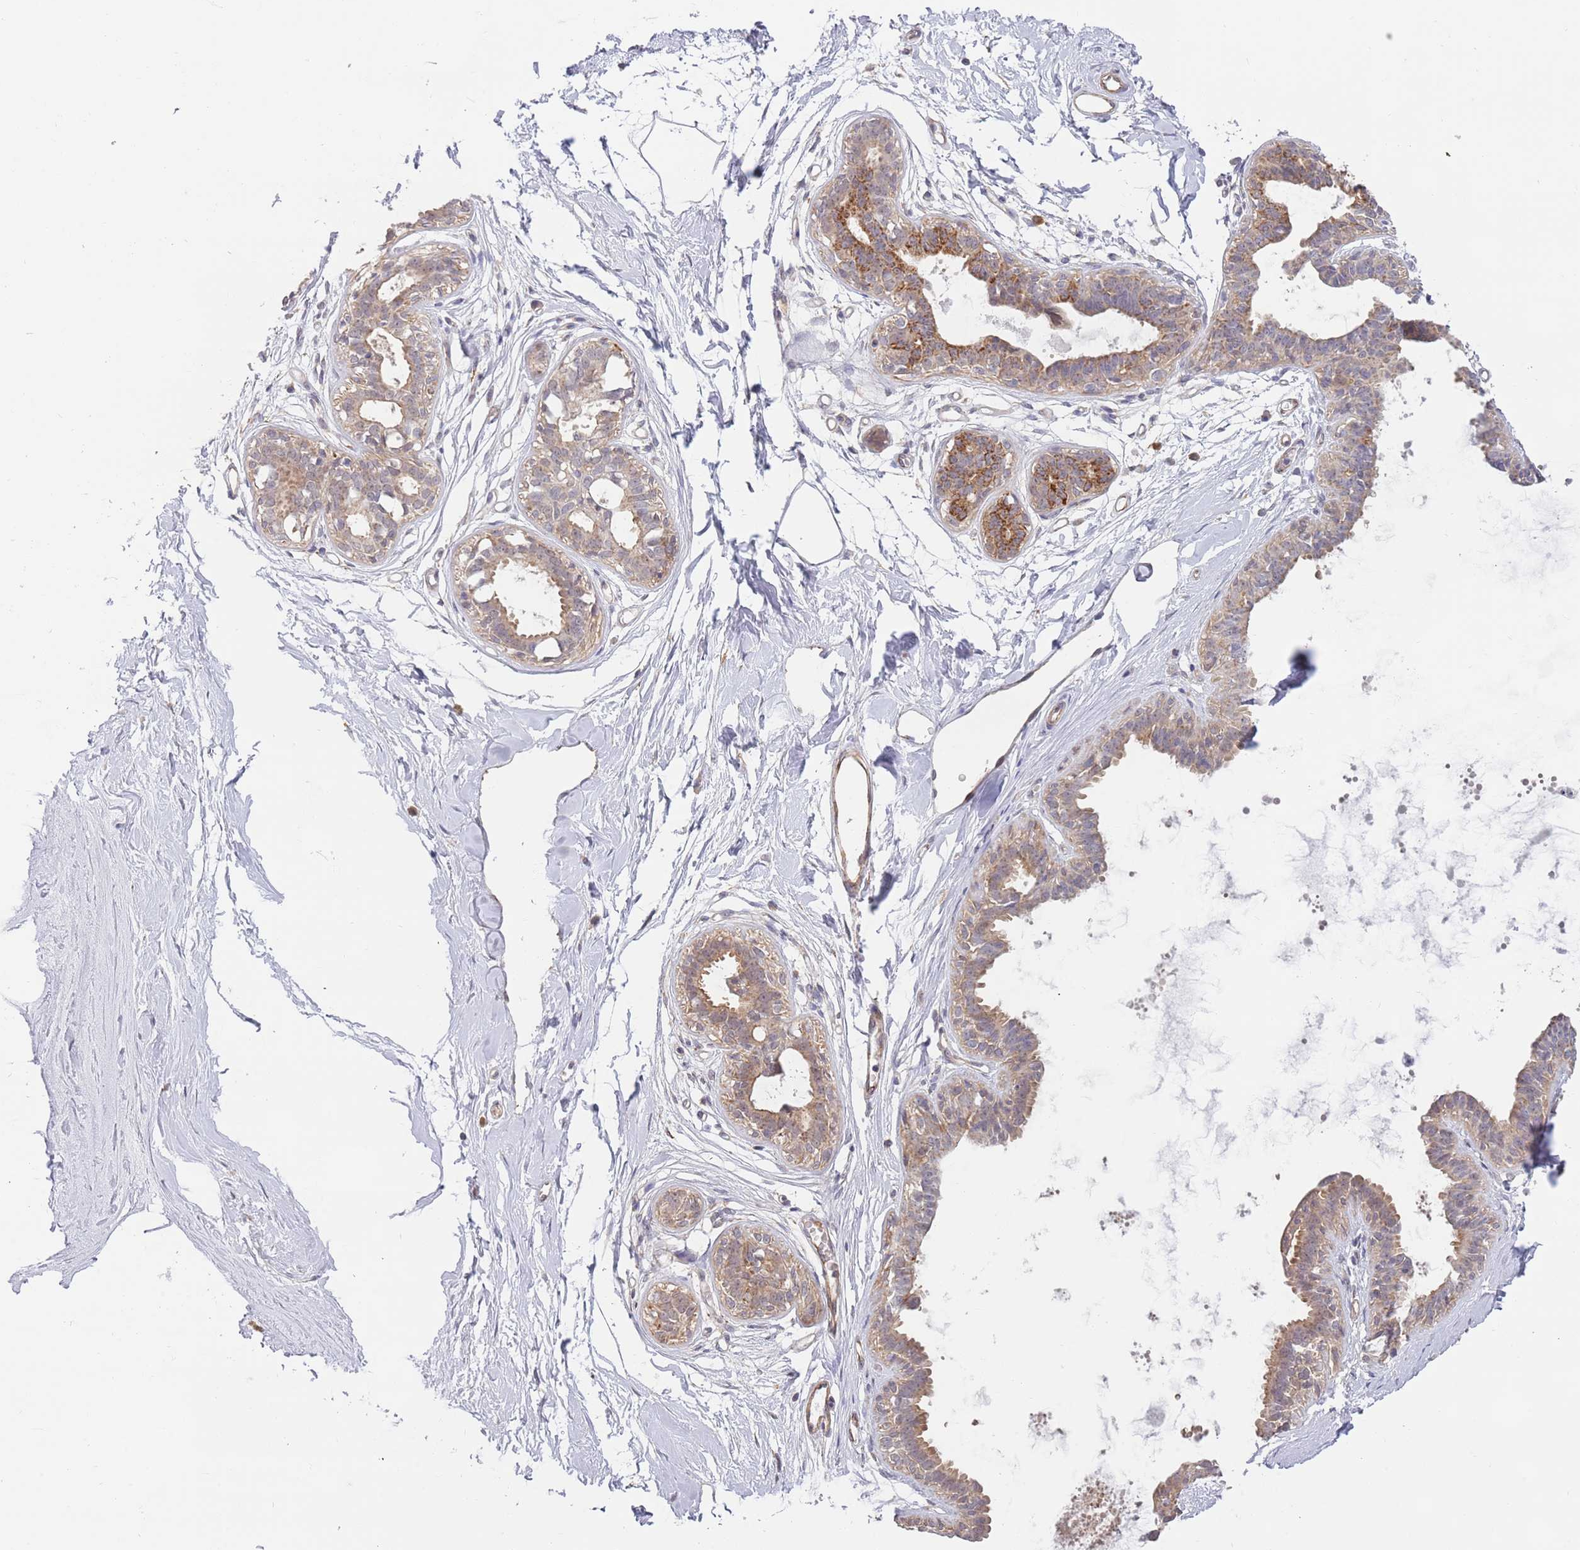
{"staining": {"intensity": "negative", "quantity": "none", "location": "none"}, "tissue": "breast", "cell_type": "Adipocytes", "image_type": "normal", "snomed": [{"axis": "morphology", "description": "Normal tissue, NOS"}, {"axis": "topography", "description": "Breast"}], "caption": "High magnification brightfield microscopy of unremarkable breast stained with DAB (3,3'-diaminobenzidine) (brown) and counterstained with hematoxylin (blue): adipocytes show no significant staining.", "gene": "UQCC3", "patient": {"sex": "female", "age": 45}}